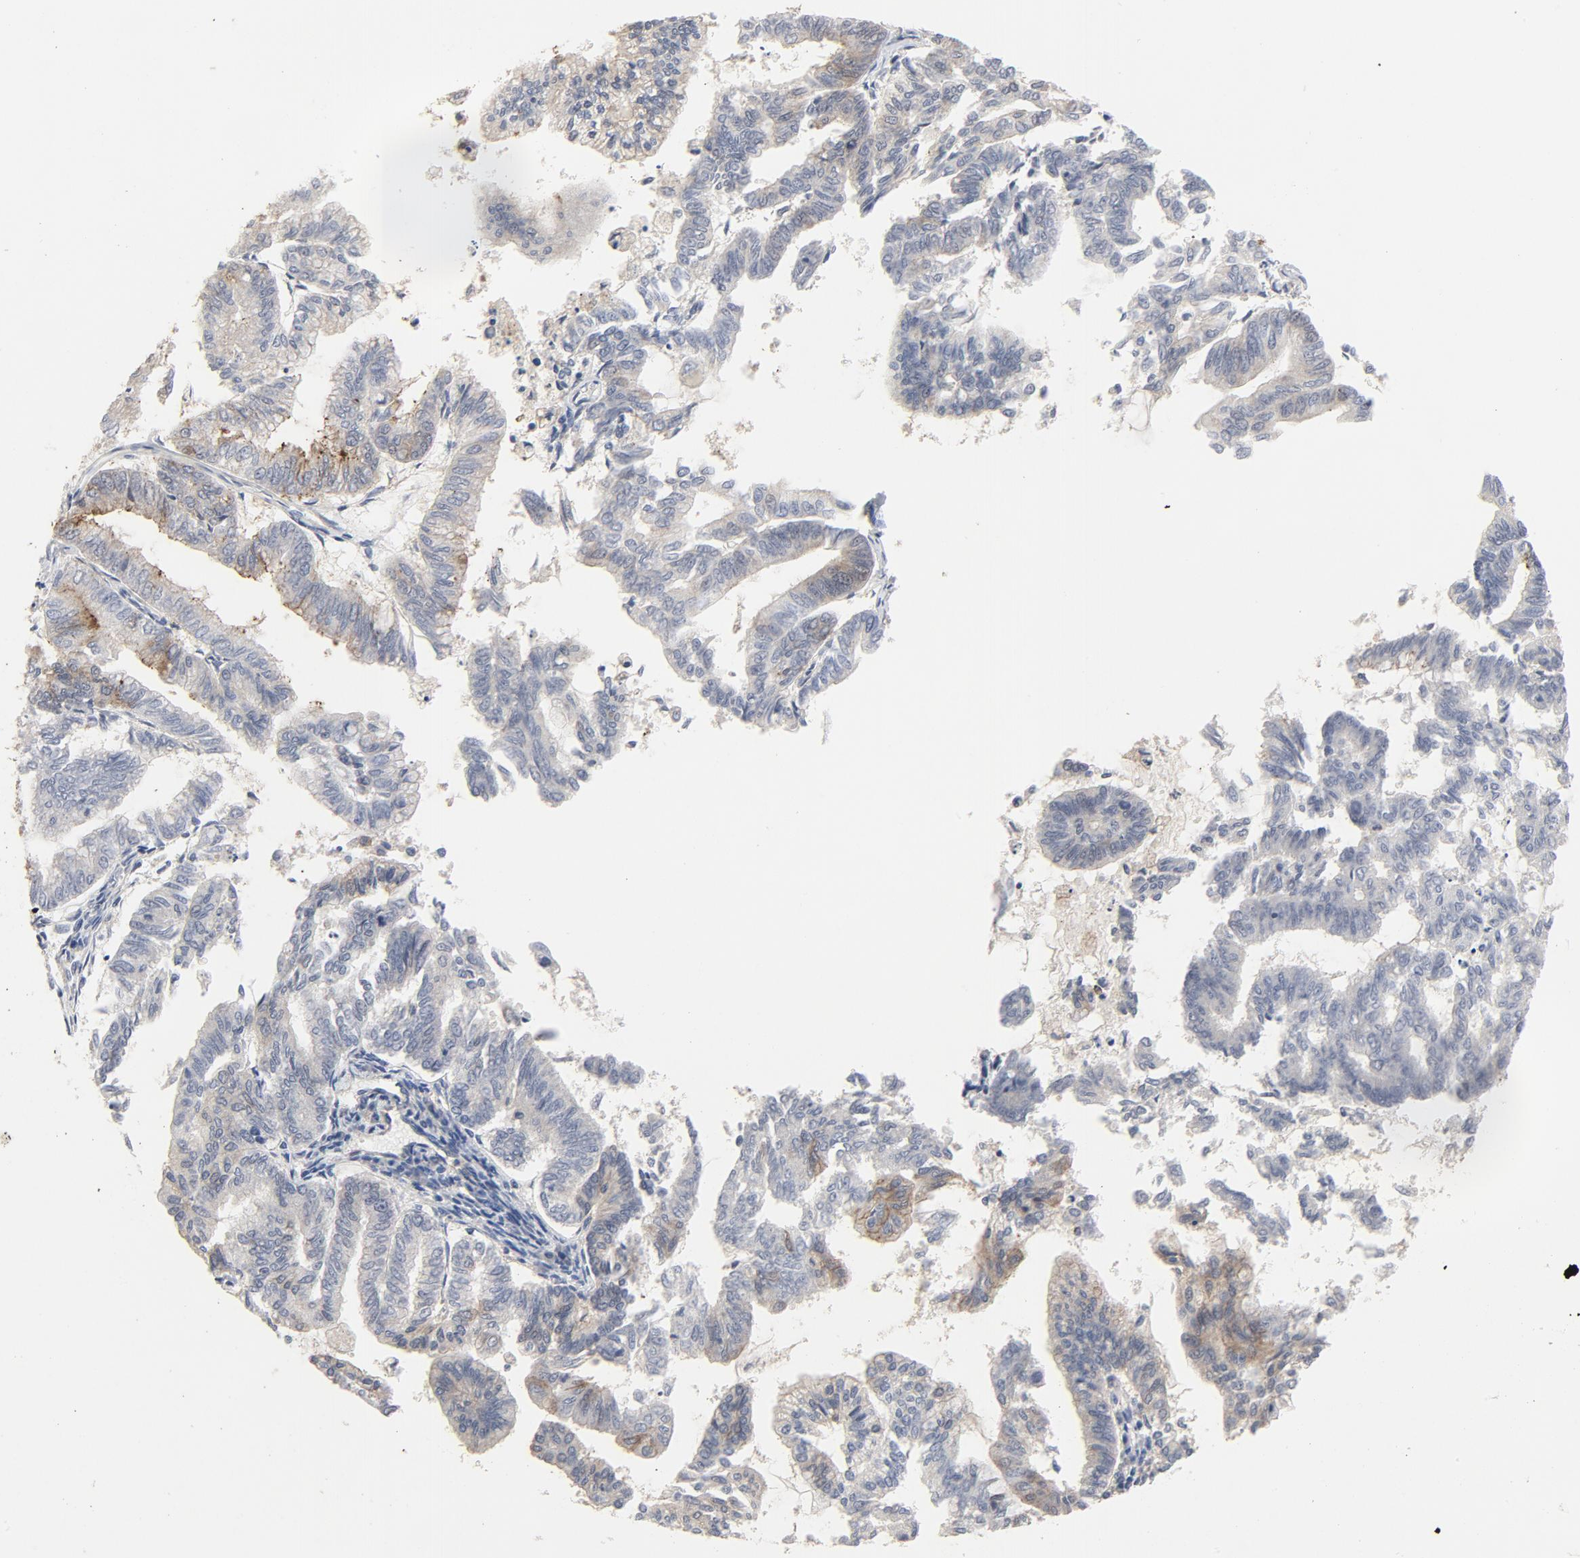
{"staining": {"intensity": "weak", "quantity": "25%-75%", "location": "cytoplasmic/membranous"}, "tissue": "endometrial cancer", "cell_type": "Tumor cells", "image_type": "cancer", "snomed": [{"axis": "morphology", "description": "Adenocarcinoma, NOS"}, {"axis": "topography", "description": "Endometrium"}], "caption": "Human endometrial adenocarcinoma stained with a brown dye reveals weak cytoplasmic/membranous positive positivity in about 25%-75% of tumor cells.", "gene": "MAP2K7", "patient": {"sex": "female", "age": 79}}